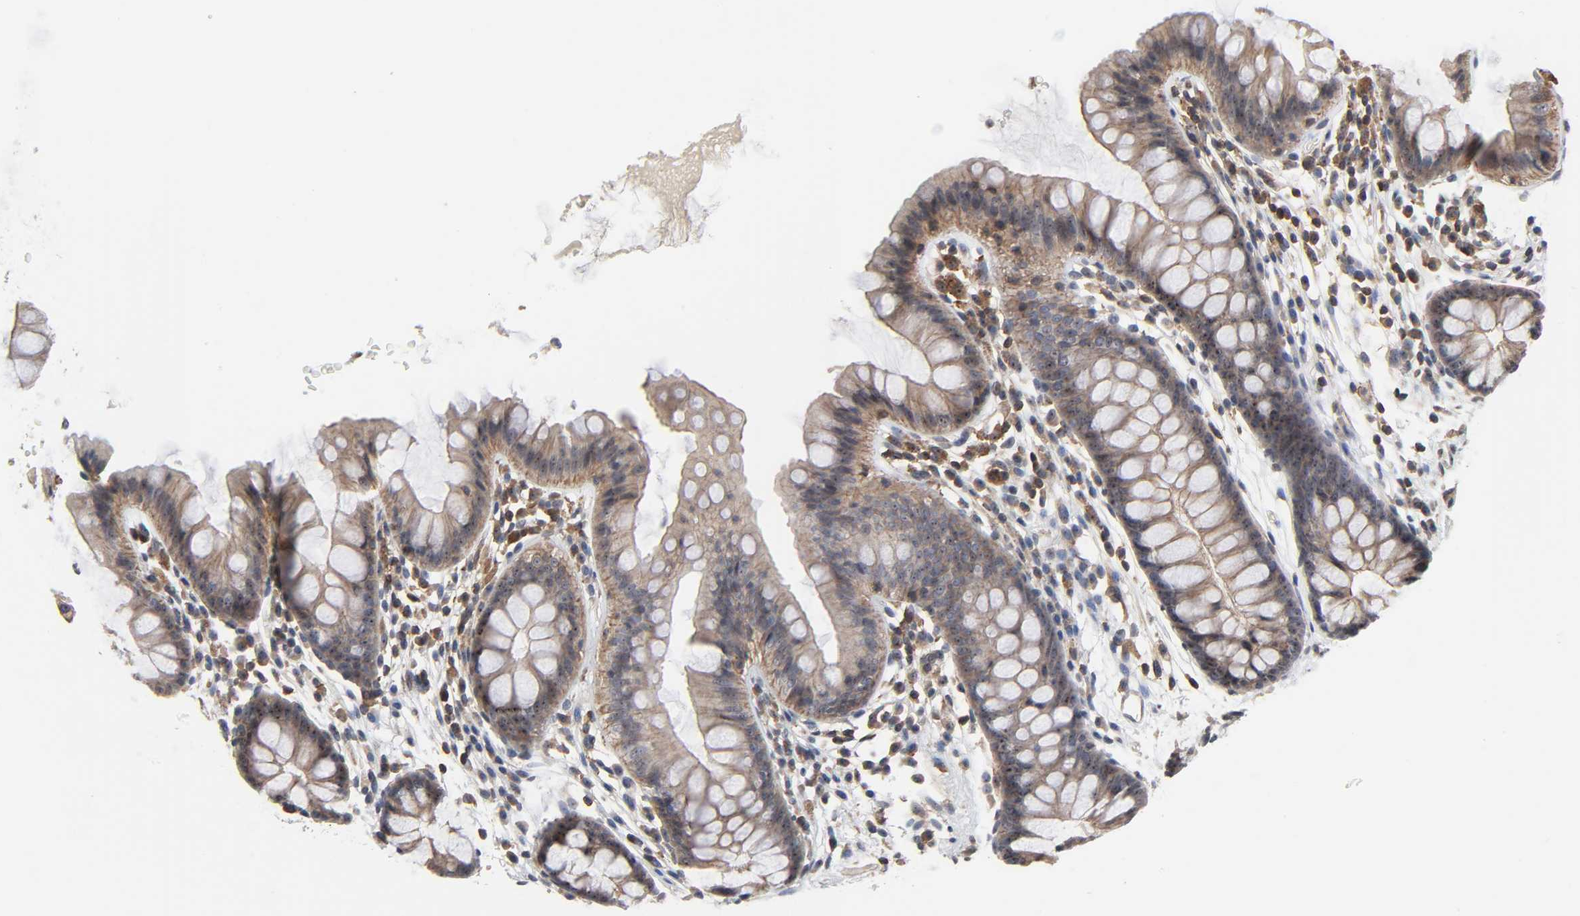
{"staining": {"intensity": "weak", "quantity": ">75%", "location": "cytoplasmic/membranous"}, "tissue": "colon", "cell_type": "Endothelial cells", "image_type": "normal", "snomed": [{"axis": "morphology", "description": "Normal tissue, NOS"}, {"axis": "topography", "description": "Smooth muscle"}, {"axis": "topography", "description": "Colon"}], "caption": "Immunohistochemistry (IHC) (DAB) staining of benign human colon exhibits weak cytoplasmic/membranous protein staining in approximately >75% of endothelial cells.", "gene": "DDX10", "patient": {"sex": "male", "age": 67}}